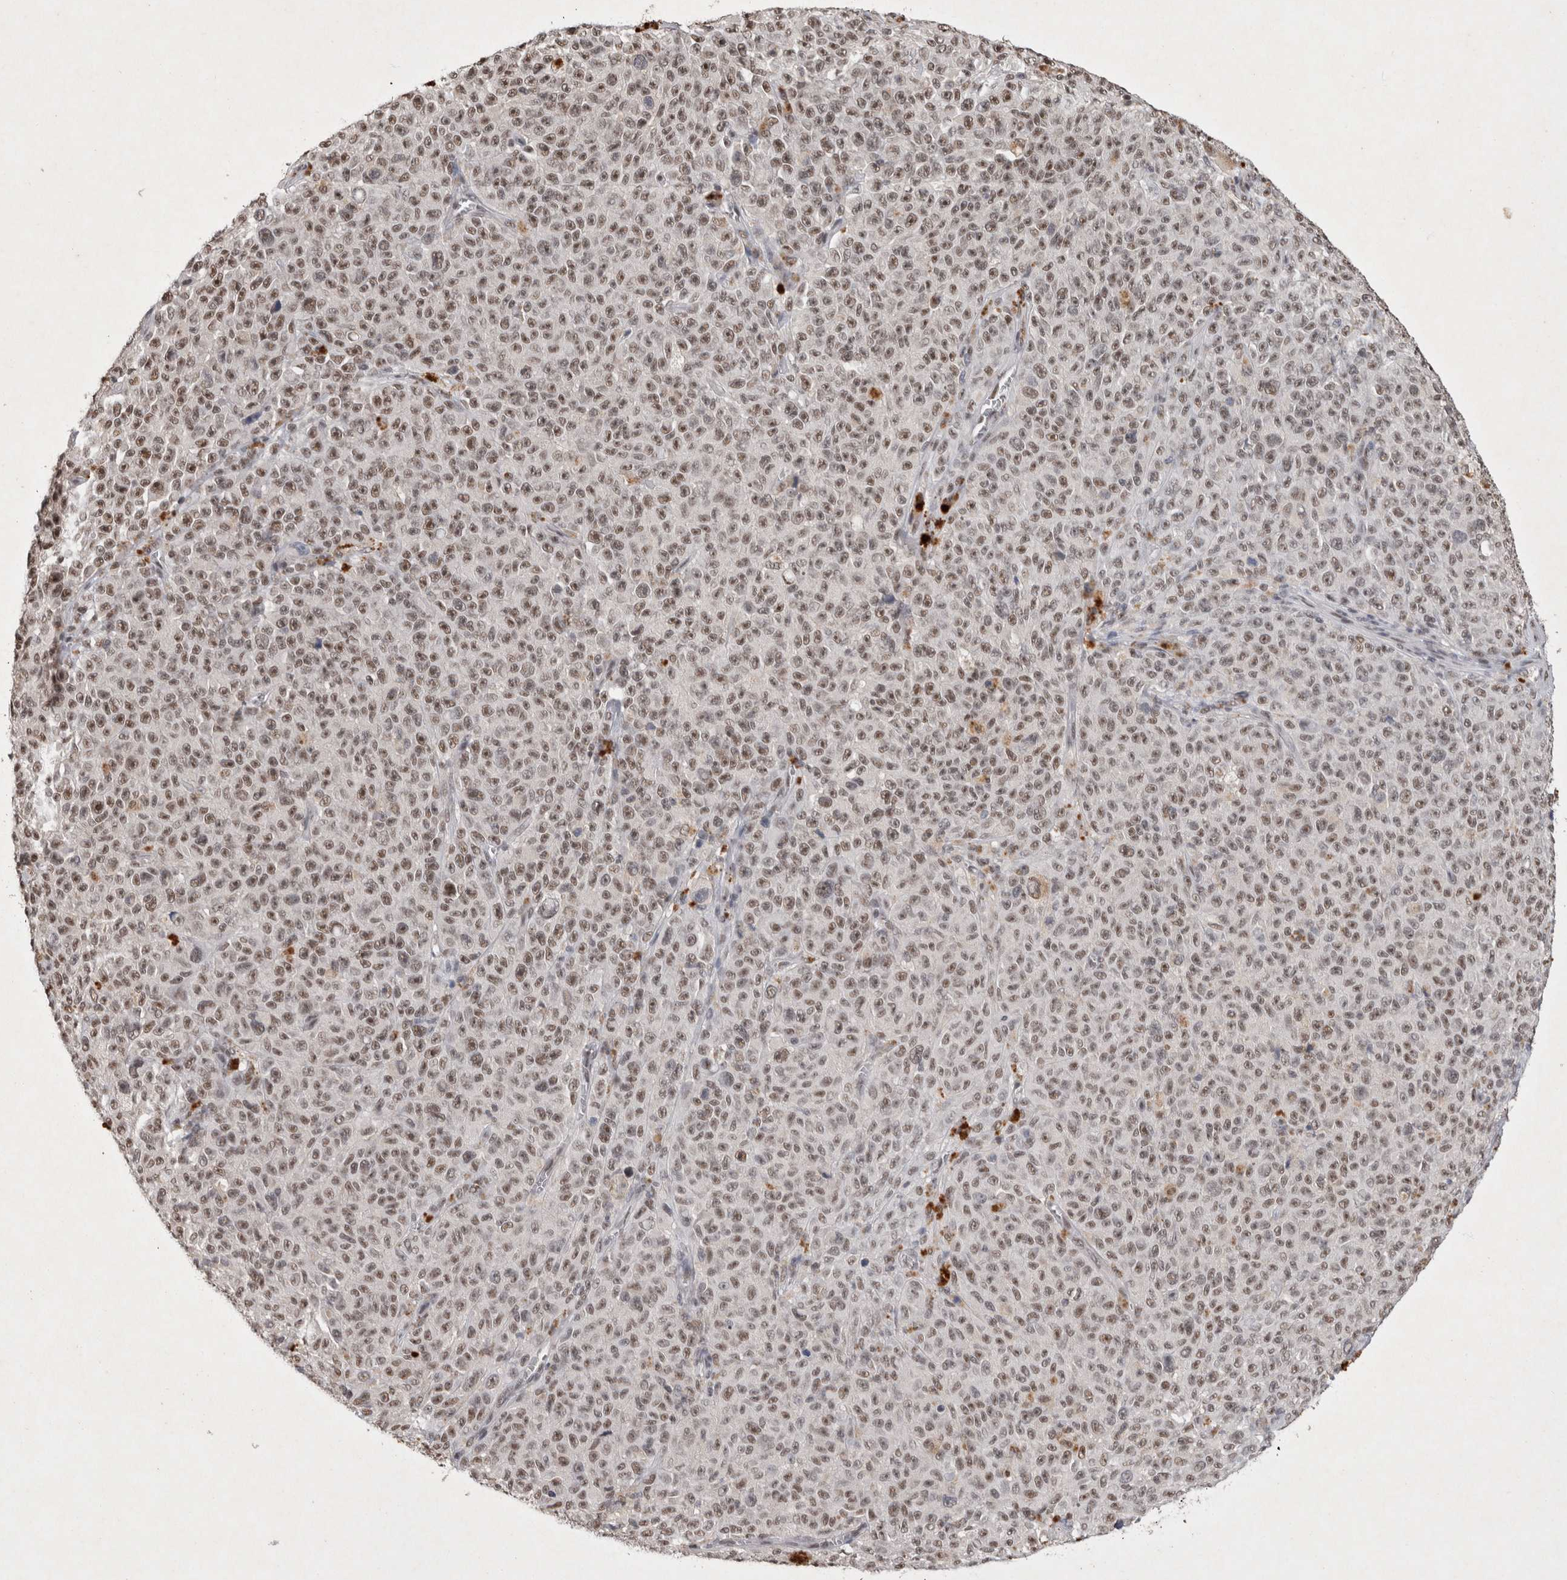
{"staining": {"intensity": "moderate", "quantity": ">75%", "location": "nuclear"}, "tissue": "melanoma", "cell_type": "Tumor cells", "image_type": "cancer", "snomed": [{"axis": "morphology", "description": "Malignant melanoma, NOS"}, {"axis": "topography", "description": "Skin"}], "caption": "Human malignant melanoma stained with a protein marker reveals moderate staining in tumor cells.", "gene": "XRCC5", "patient": {"sex": "female", "age": 82}}